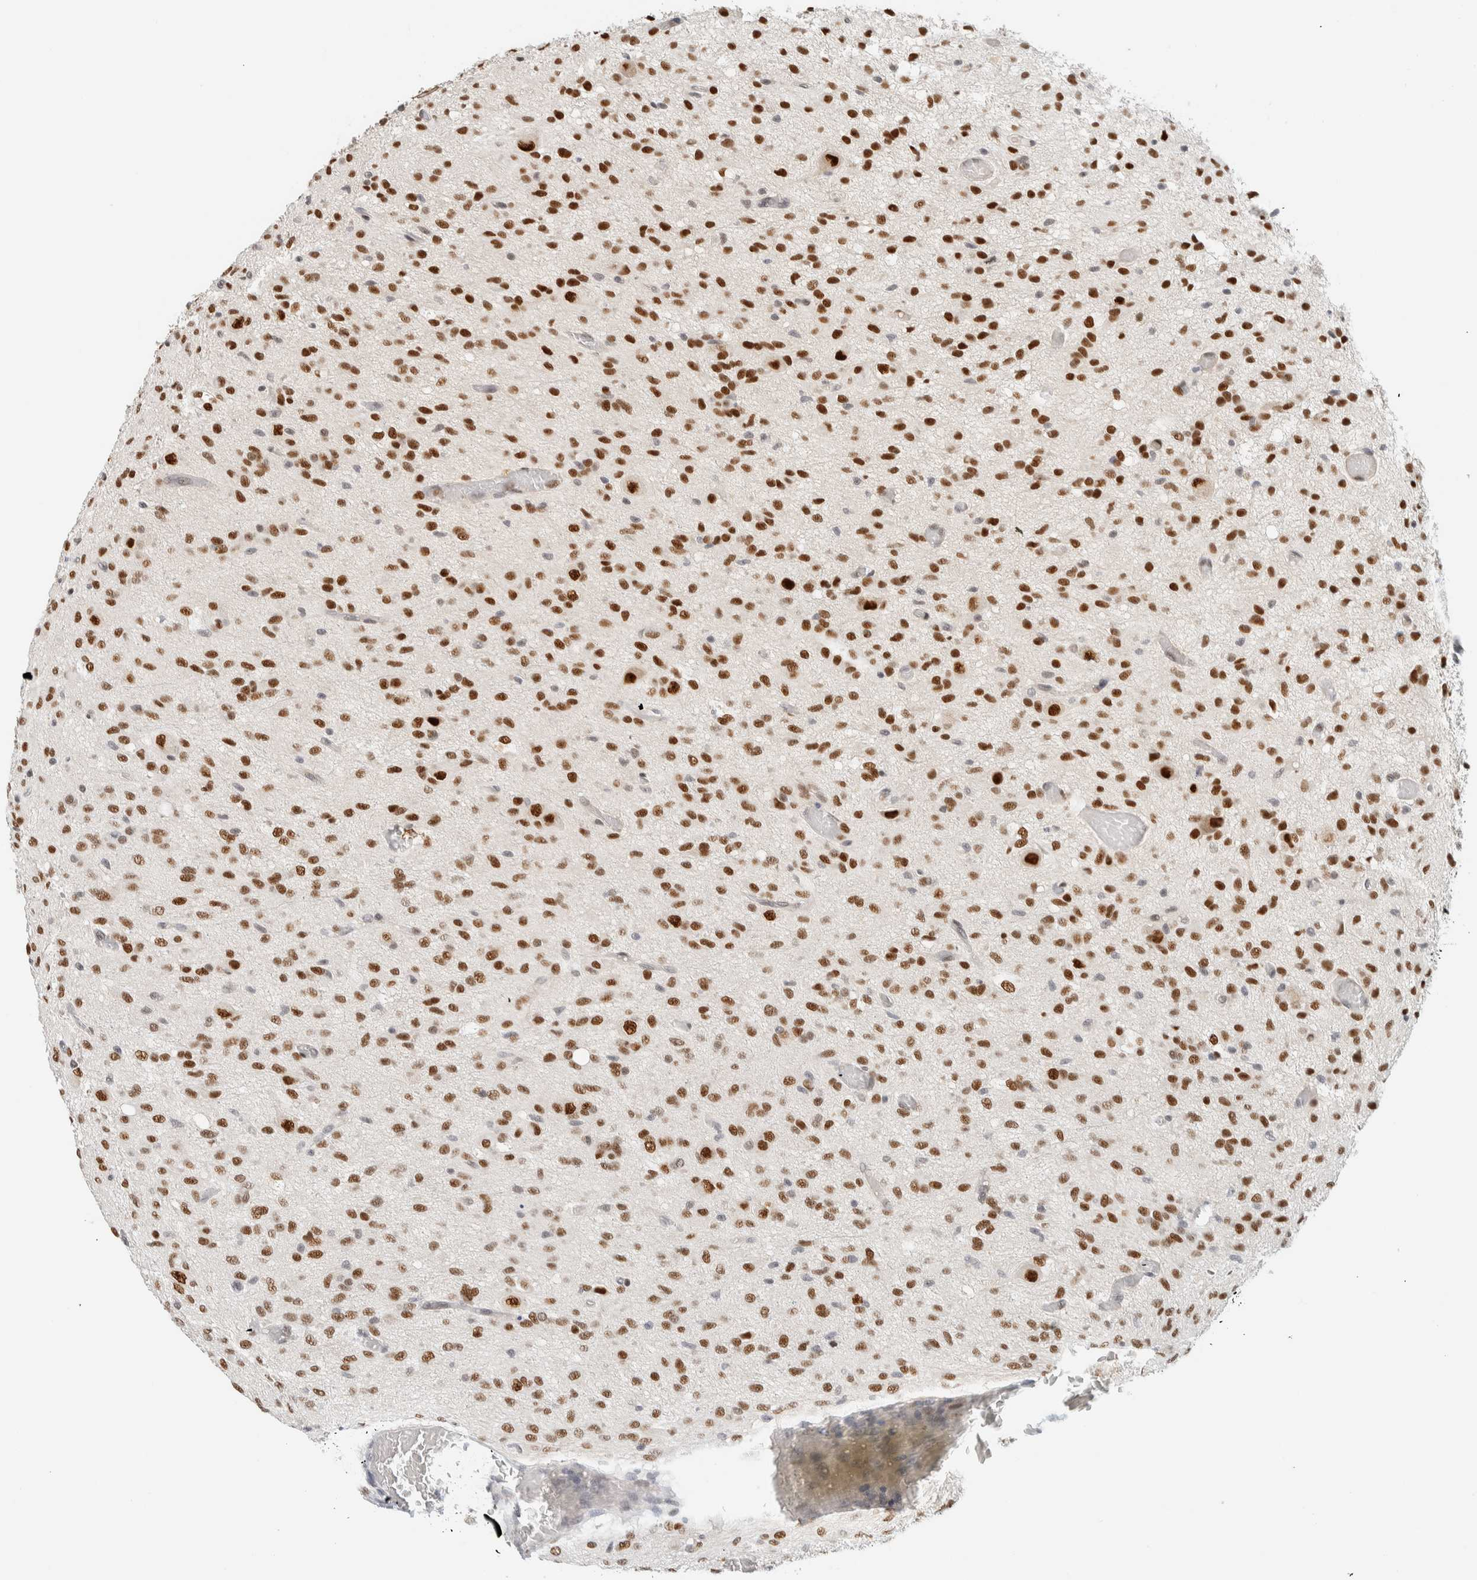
{"staining": {"intensity": "strong", "quantity": ">75%", "location": "nuclear"}, "tissue": "glioma", "cell_type": "Tumor cells", "image_type": "cancer", "snomed": [{"axis": "morphology", "description": "Glioma, malignant, High grade"}, {"axis": "topography", "description": "Brain"}], "caption": "A high amount of strong nuclear expression is seen in approximately >75% of tumor cells in glioma tissue.", "gene": "ZNF683", "patient": {"sex": "female", "age": 59}}